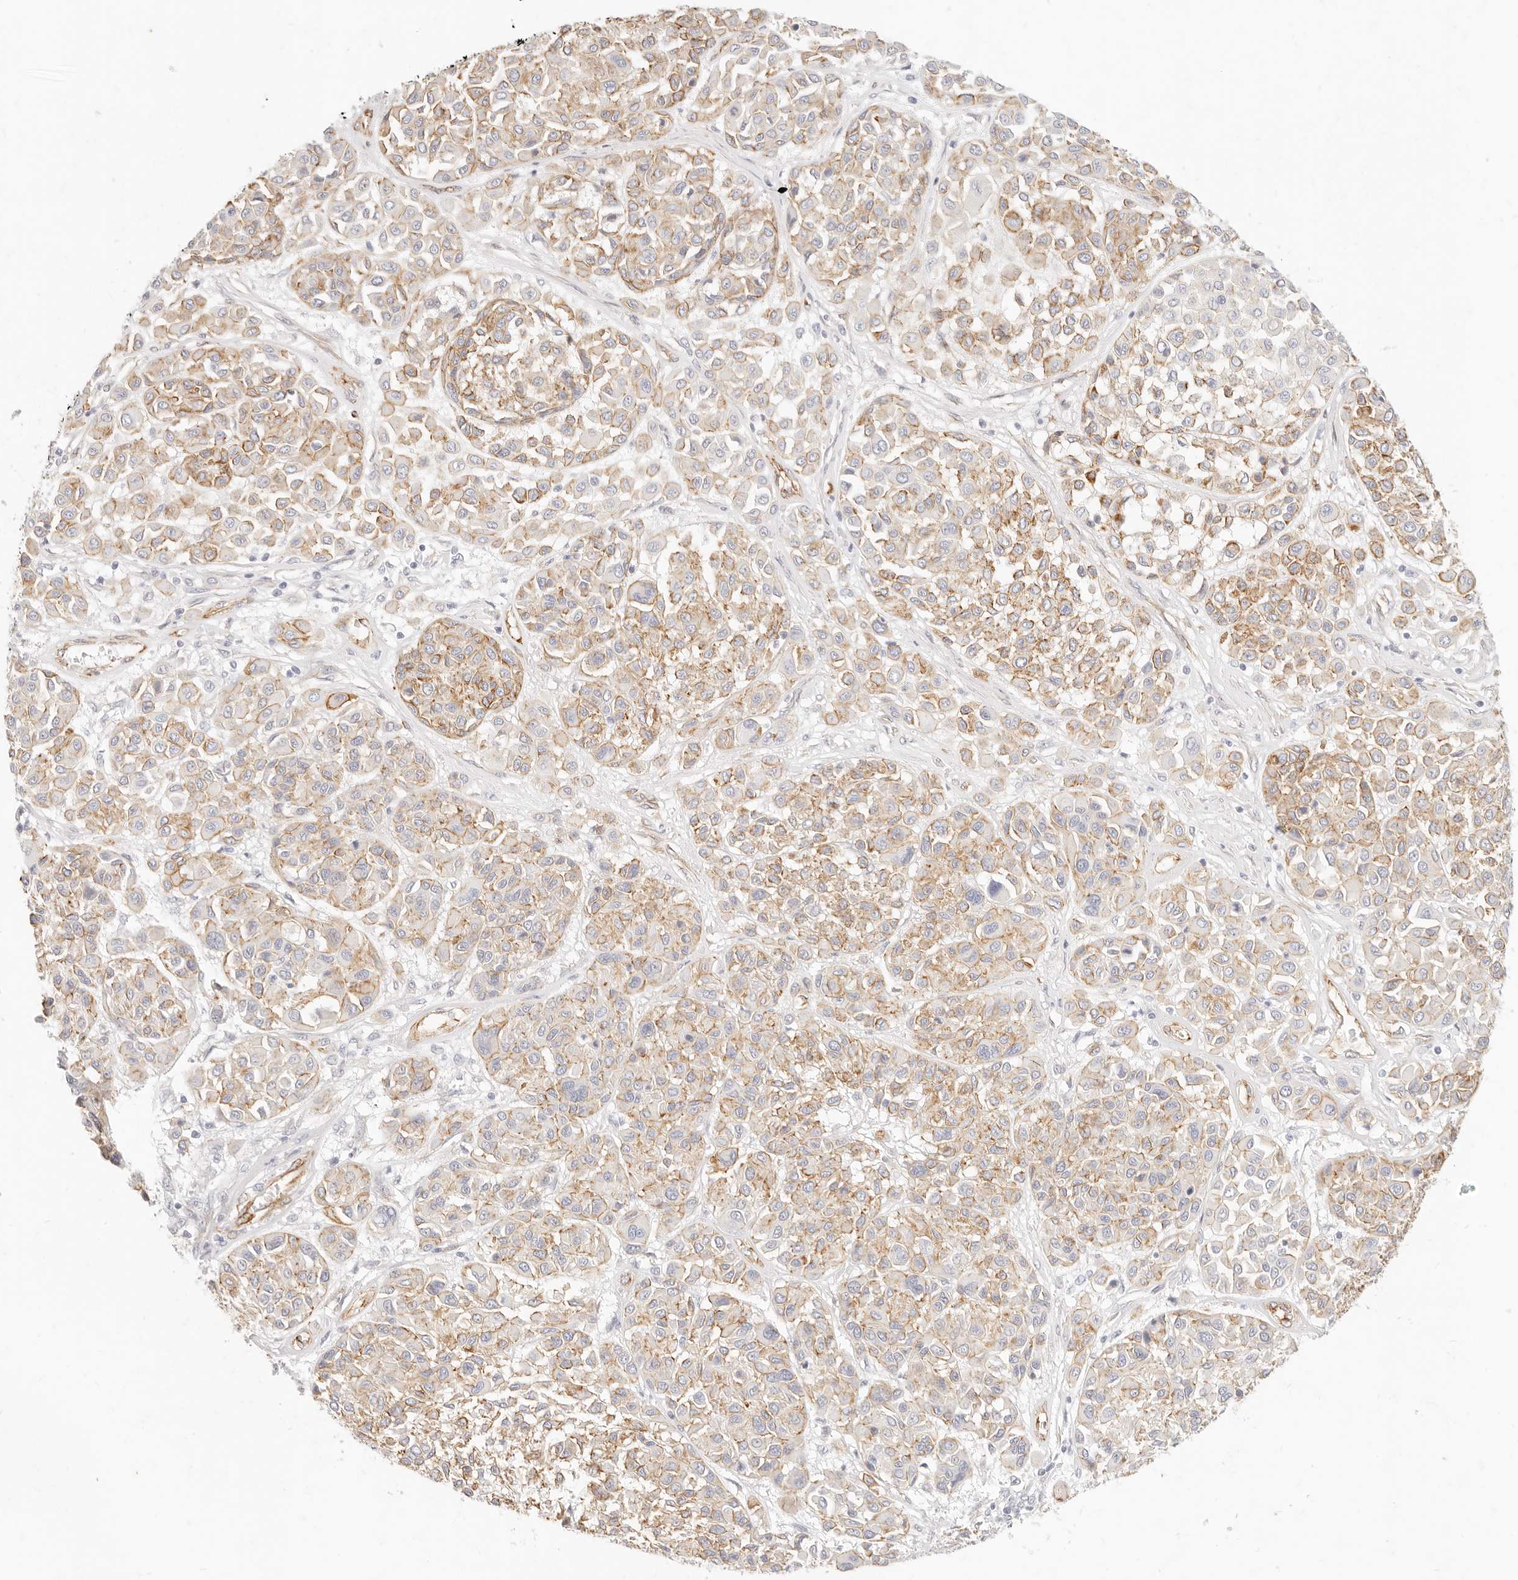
{"staining": {"intensity": "moderate", "quantity": "25%-75%", "location": "cytoplasmic/membranous"}, "tissue": "melanoma", "cell_type": "Tumor cells", "image_type": "cancer", "snomed": [{"axis": "morphology", "description": "Malignant melanoma, Metastatic site"}, {"axis": "topography", "description": "Soft tissue"}], "caption": "A high-resolution image shows immunohistochemistry staining of malignant melanoma (metastatic site), which reveals moderate cytoplasmic/membranous staining in approximately 25%-75% of tumor cells.", "gene": "NUS1", "patient": {"sex": "male", "age": 41}}